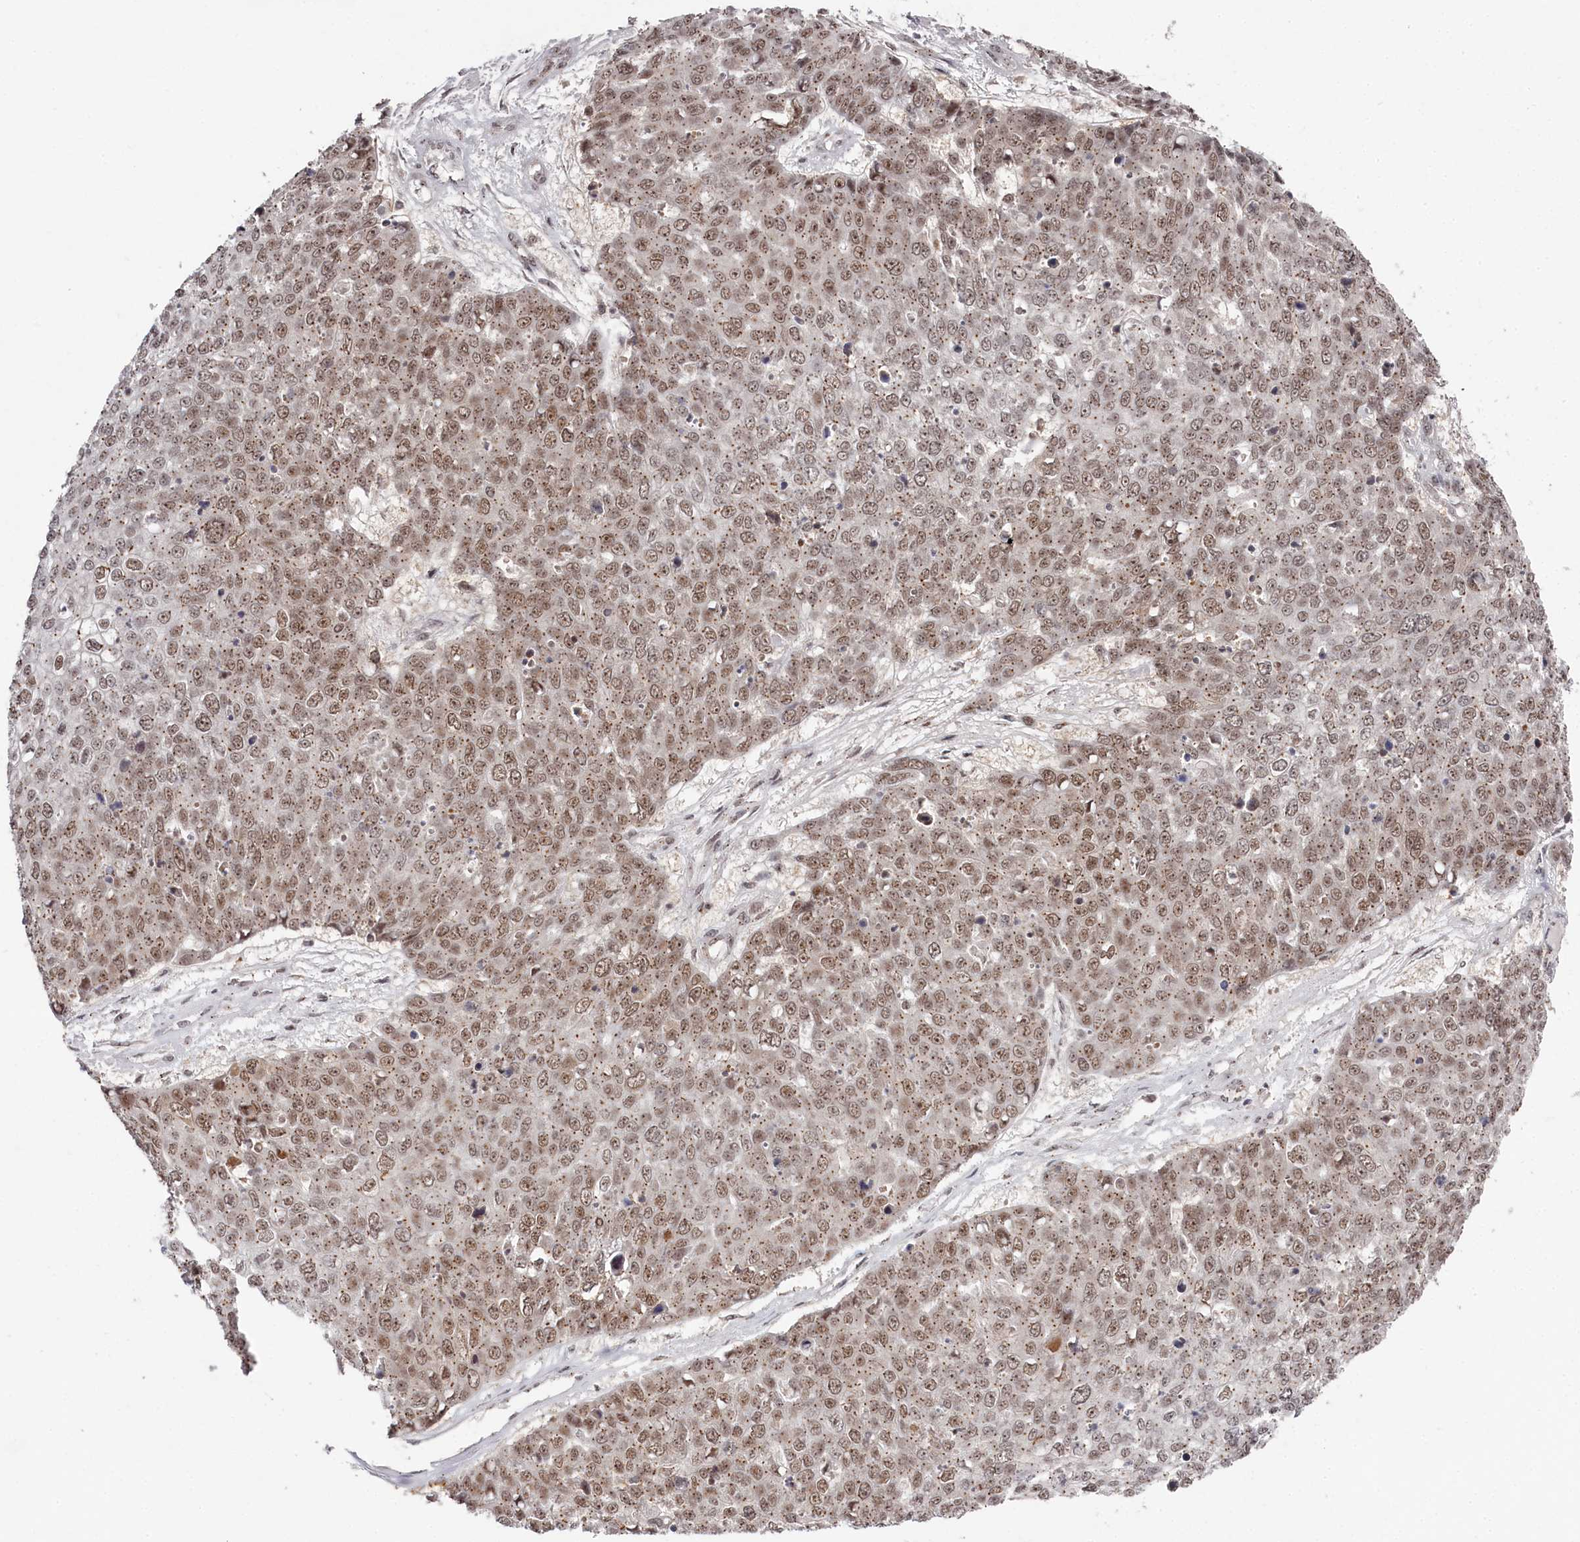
{"staining": {"intensity": "moderate", "quantity": ">75%", "location": "nuclear"}, "tissue": "skin cancer", "cell_type": "Tumor cells", "image_type": "cancer", "snomed": [{"axis": "morphology", "description": "Squamous cell carcinoma, NOS"}, {"axis": "topography", "description": "Skin"}], "caption": "A brown stain shows moderate nuclear expression of a protein in human skin cancer tumor cells. Immunohistochemistry (ihc) stains the protein of interest in brown and the nuclei are stained blue.", "gene": "EXOSC1", "patient": {"sex": "female", "age": 44}}